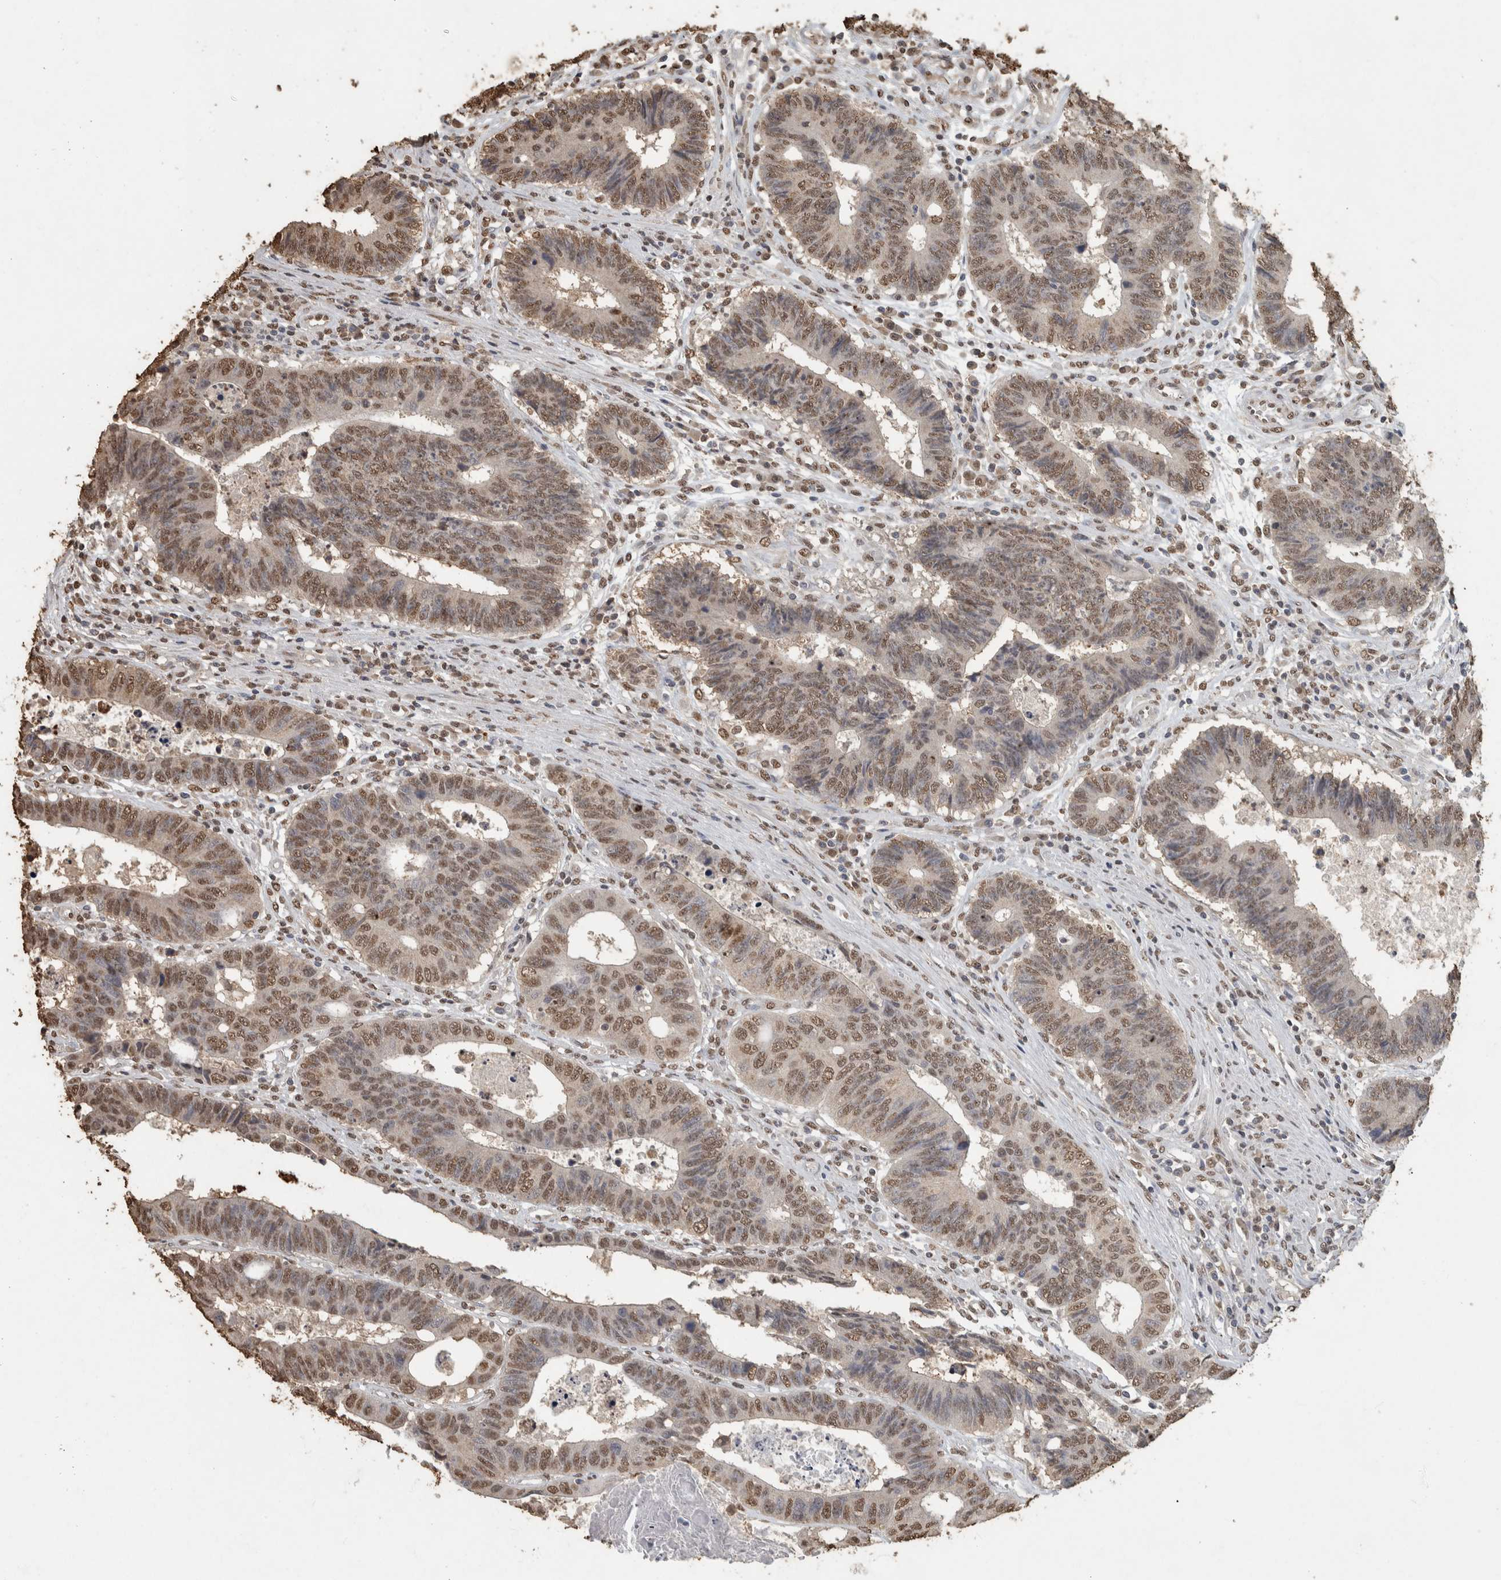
{"staining": {"intensity": "moderate", "quantity": ">75%", "location": "nuclear"}, "tissue": "colorectal cancer", "cell_type": "Tumor cells", "image_type": "cancer", "snomed": [{"axis": "morphology", "description": "Adenocarcinoma, NOS"}, {"axis": "topography", "description": "Rectum"}], "caption": "The photomicrograph exhibits immunohistochemical staining of colorectal cancer (adenocarcinoma). There is moderate nuclear staining is identified in approximately >75% of tumor cells.", "gene": "HAND2", "patient": {"sex": "male", "age": 84}}